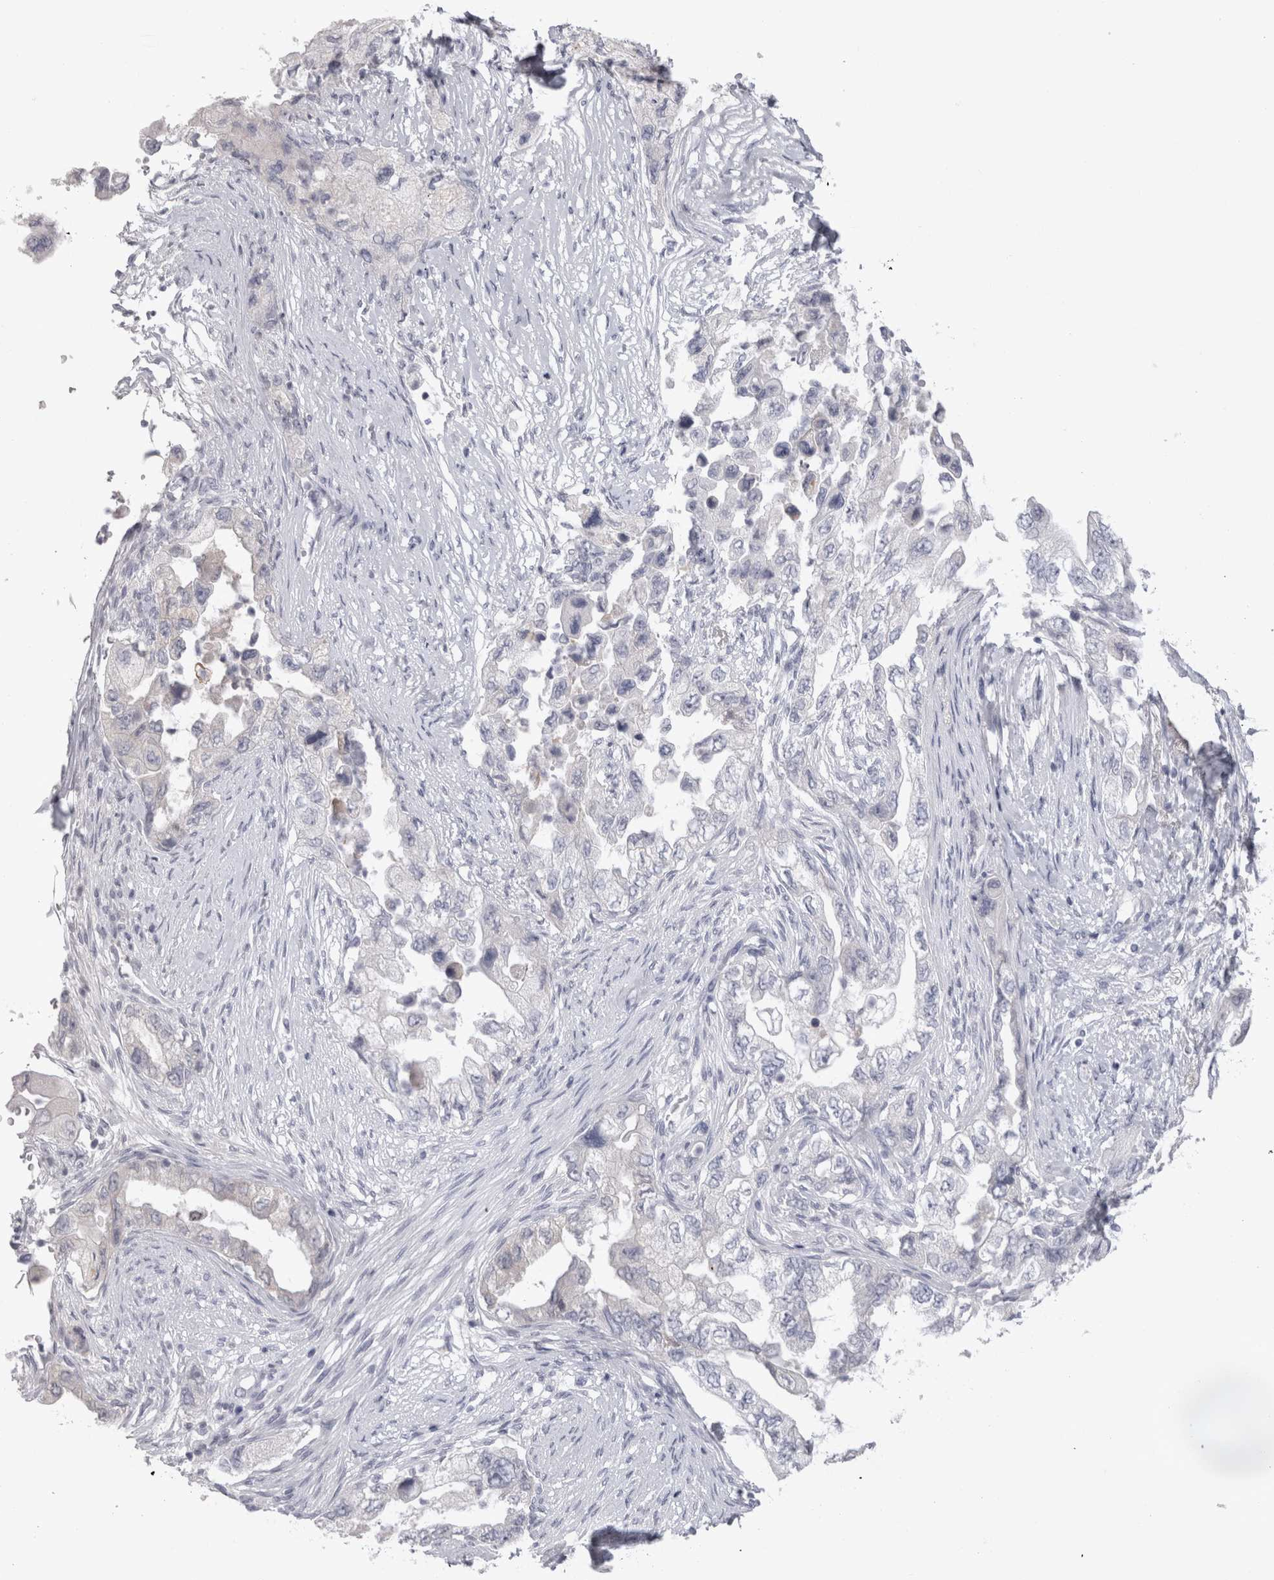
{"staining": {"intensity": "negative", "quantity": "none", "location": "none"}, "tissue": "pancreatic cancer", "cell_type": "Tumor cells", "image_type": "cancer", "snomed": [{"axis": "morphology", "description": "Adenocarcinoma, NOS"}, {"axis": "topography", "description": "Pancreas"}], "caption": "IHC of human adenocarcinoma (pancreatic) exhibits no positivity in tumor cells.", "gene": "ADAM2", "patient": {"sex": "female", "age": 73}}